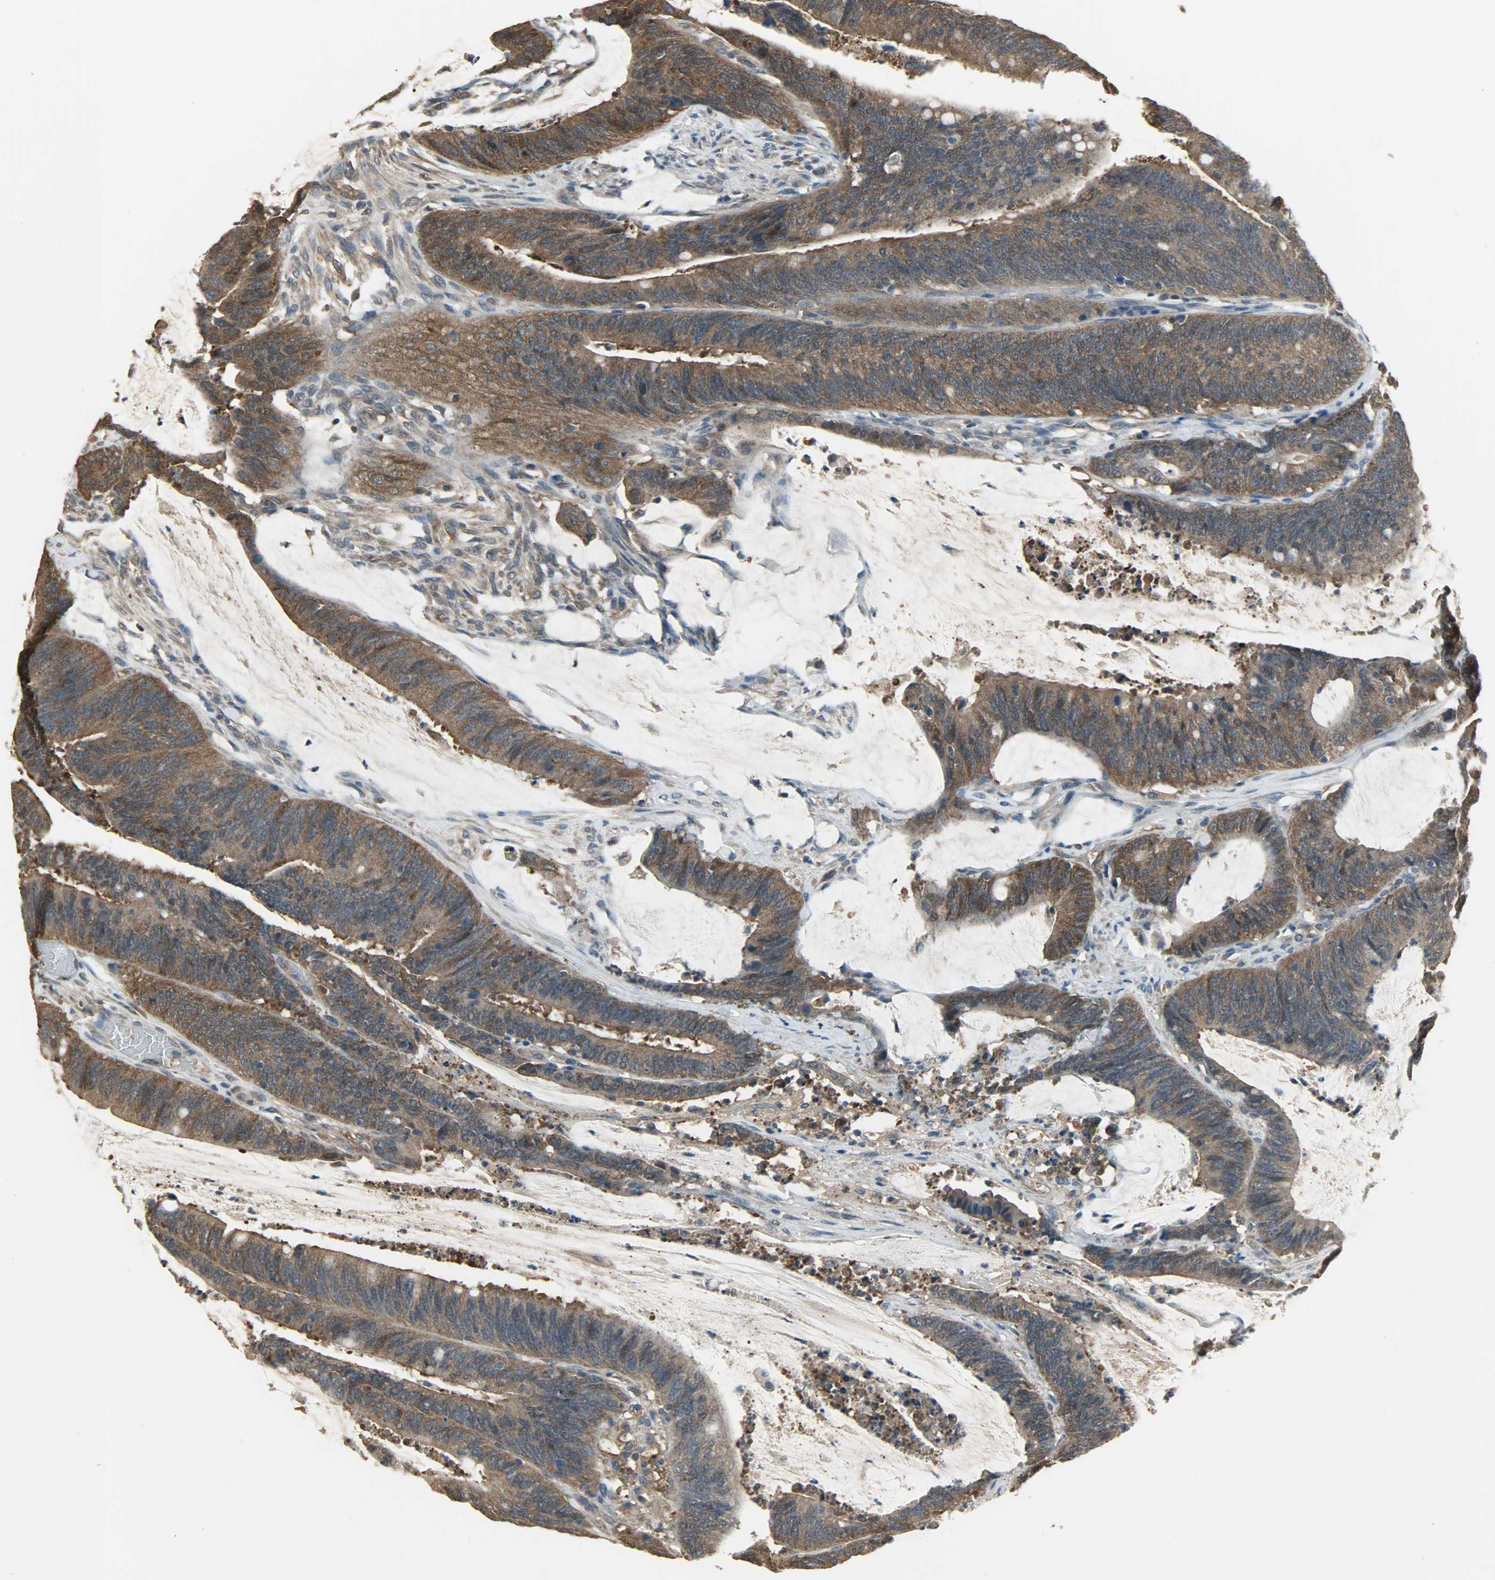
{"staining": {"intensity": "moderate", "quantity": ">75%", "location": "cytoplasmic/membranous"}, "tissue": "colorectal cancer", "cell_type": "Tumor cells", "image_type": "cancer", "snomed": [{"axis": "morphology", "description": "Adenocarcinoma, NOS"}, {"axis": "topography", "description": "Rectum"}], "caption": "Moderate cytoplasmic/membranous positivity for a protein is identified in approximately >75% of tumor cells of colorectal cancer using immunohistochemistry.", "gene": "LDHB", "patient": {"sex": "female", "age": 66}}